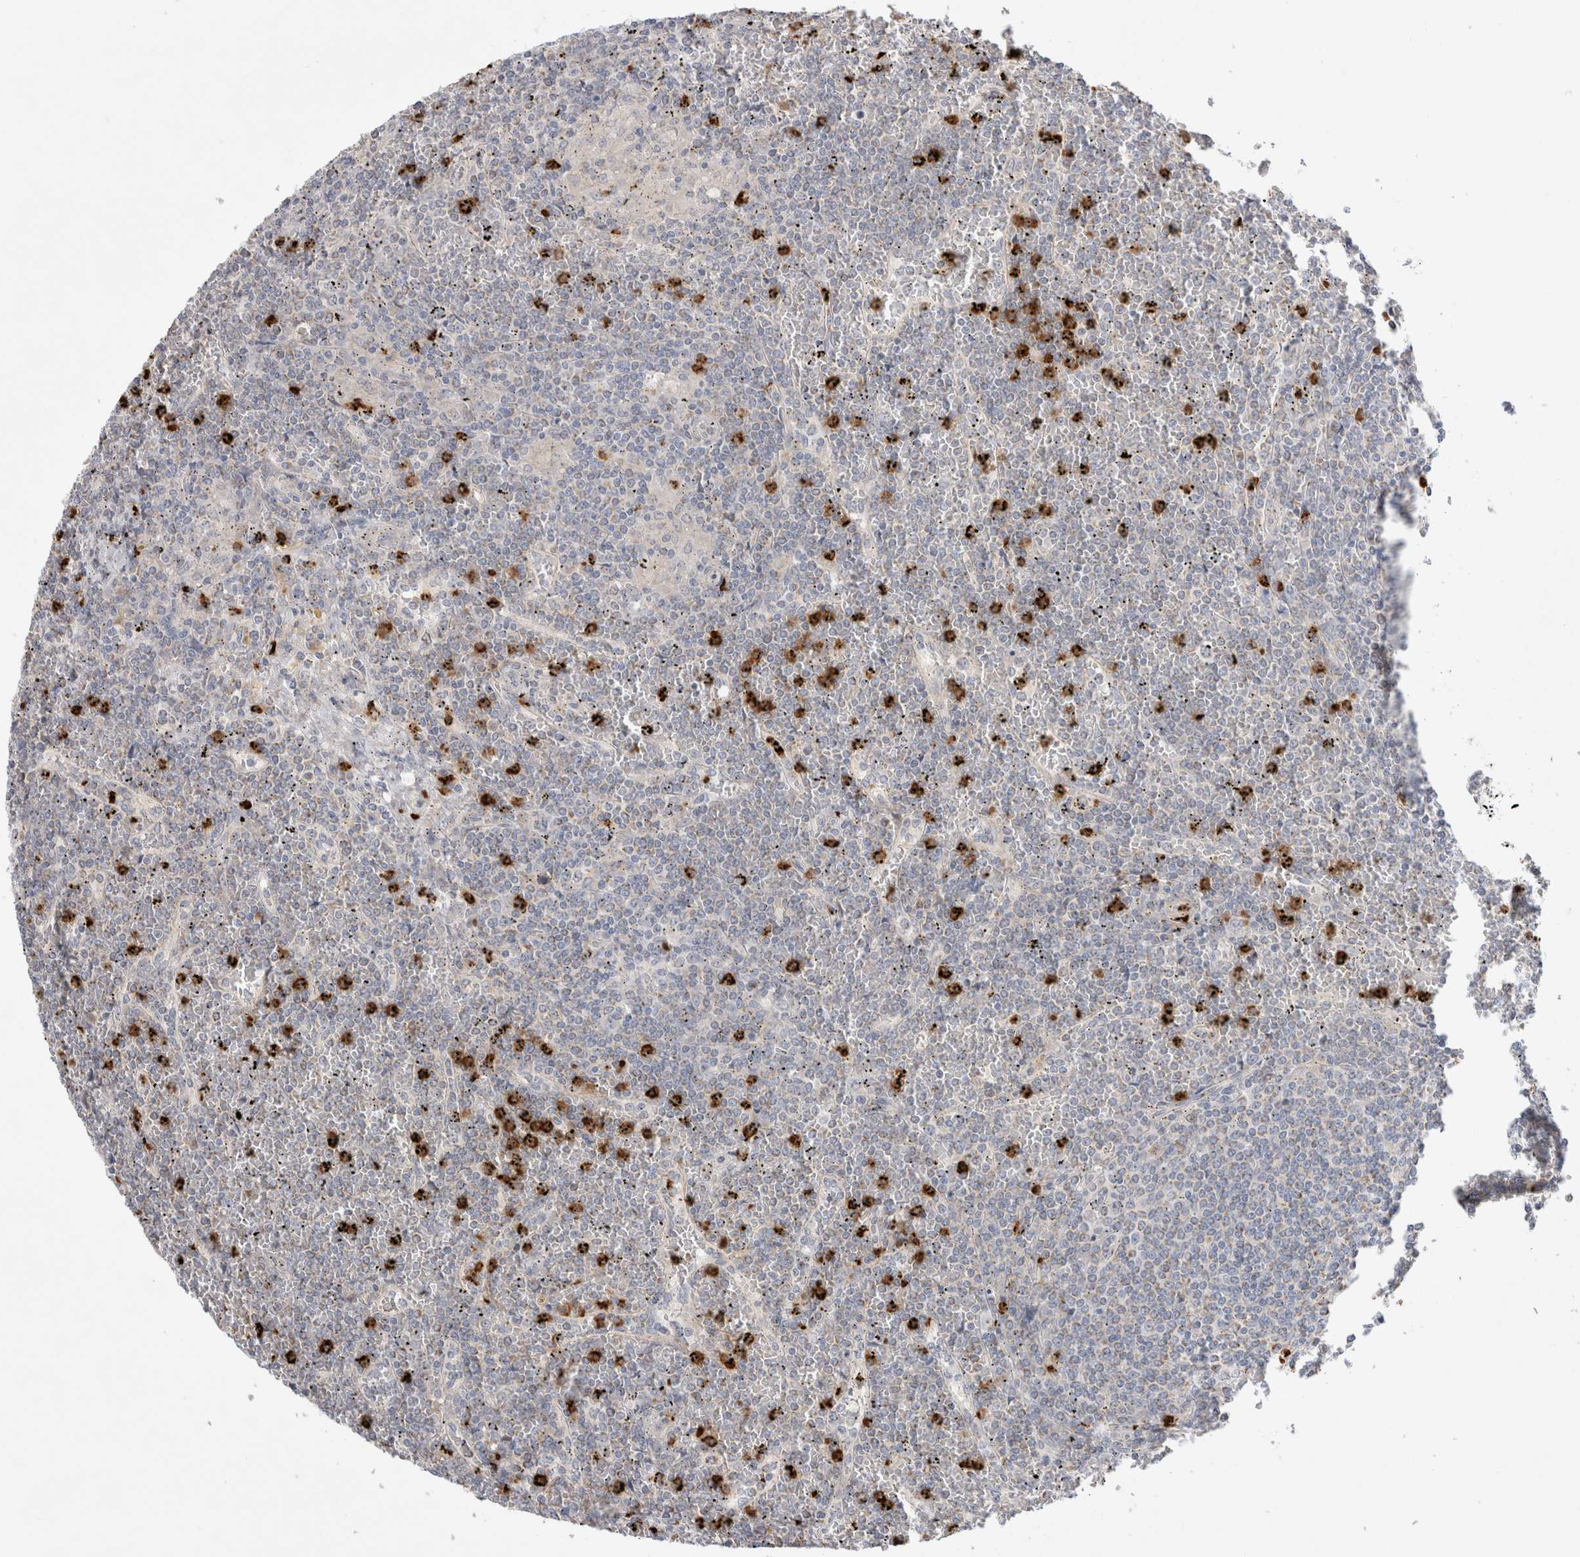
{"staining": {"intensity": "negative", "quantity": "none", "location": "none"}, "tissue": "lymphoma", "cell_type": "Tumor cells", "image_type": "cancer", "snomed": [{"axis": "morphology", "description": "Malignant lymphoma, non-Hodgkin's type, Low grade"}, {"axis": "topography", "description": "Spleen"}], "caption": "The image demonstrates no staining of tumor cells in lymphoma.", "gene": "GSDMB", "patient": {"sex": "female", "age": 19}}